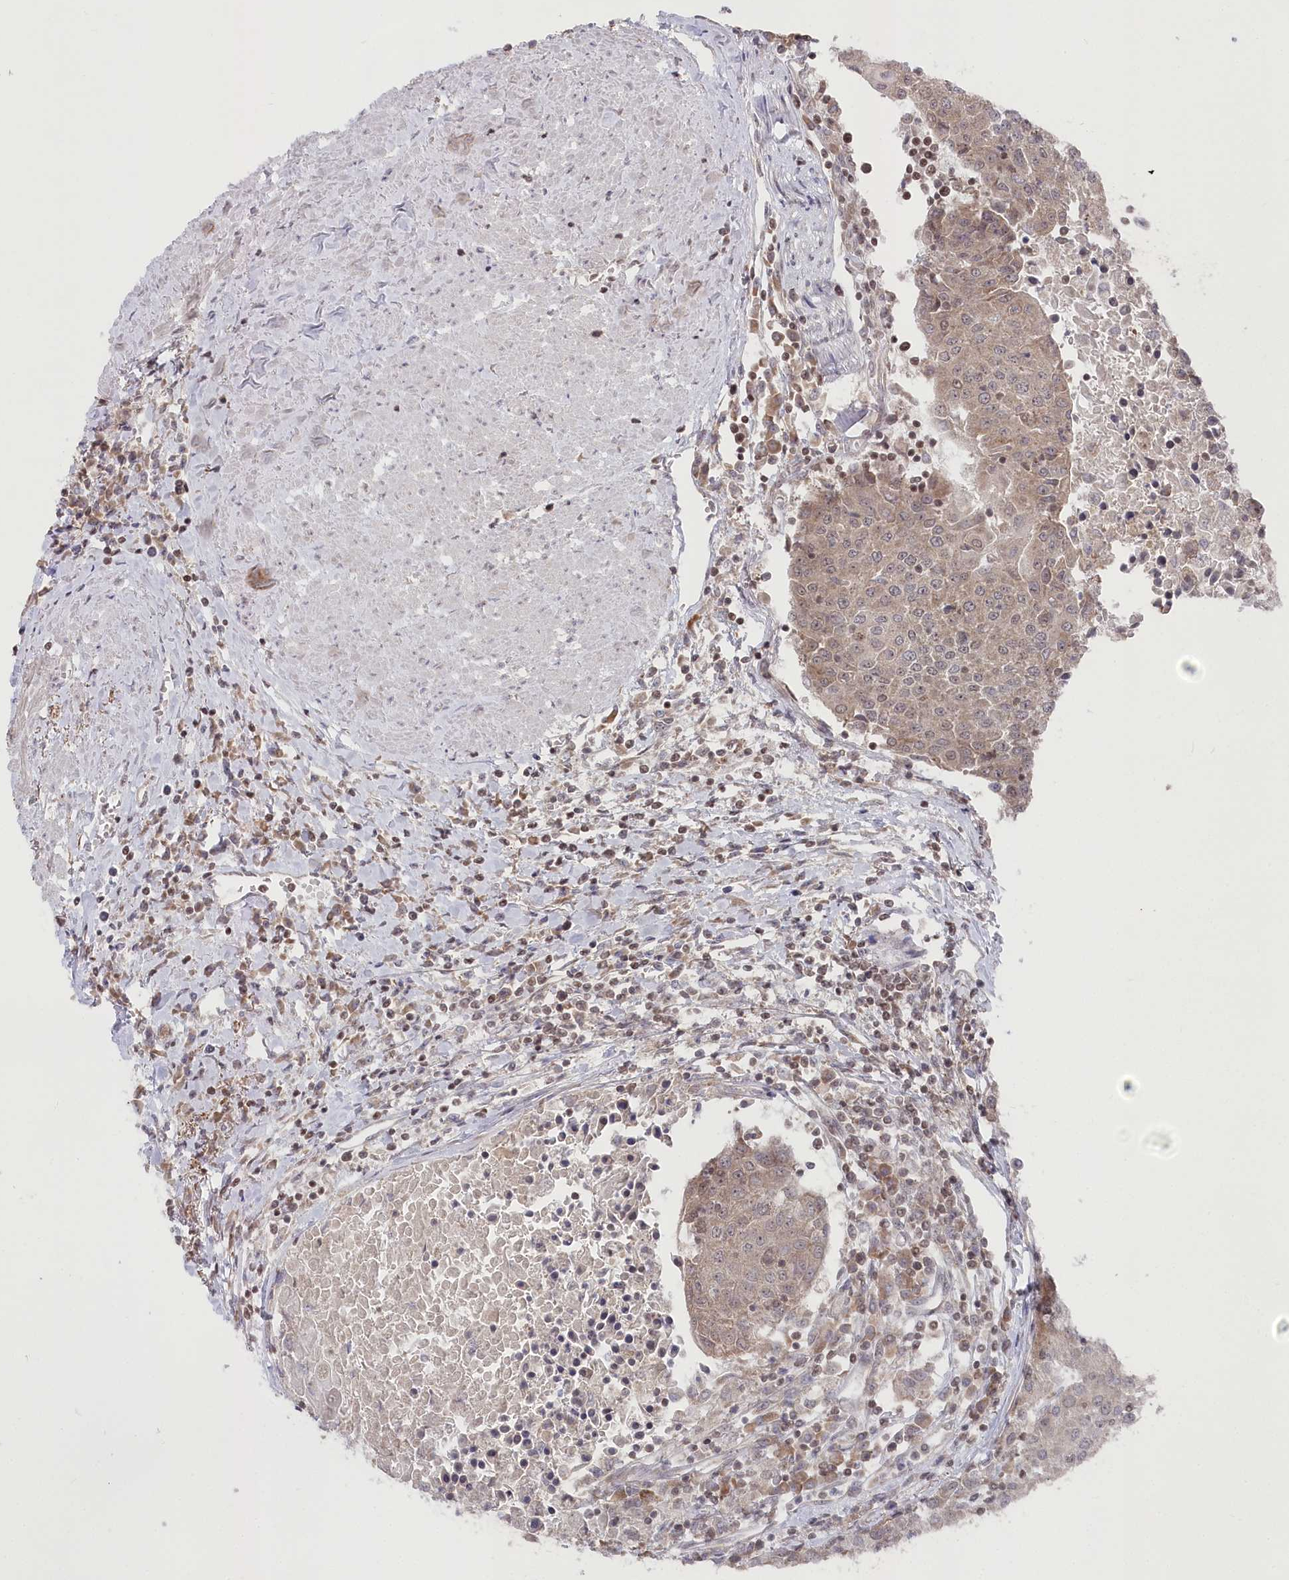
{"staining": {"intensity": "weak", "quantity": "<25%", "location": "cytoplasmic/membranous,nuclear"}, "tissue": "urothelial cancer", "cell_type": "Tumor cells", "image_type": "cancer", "snomed": [{"axis": "morphology", "description": "Urothelial carcinoma, High grade"}, {"axis": "topography", "description": "Urinary bladder"}], "caption": "DAB (3,3'-diaminobenzidine) immunohistochemical staining of human high-grade urothelial carcinoma demonstrates no significant staining in tumor cells.", "gene": "CGGBP1", "patient": {"sex": "female", "age": 85}}